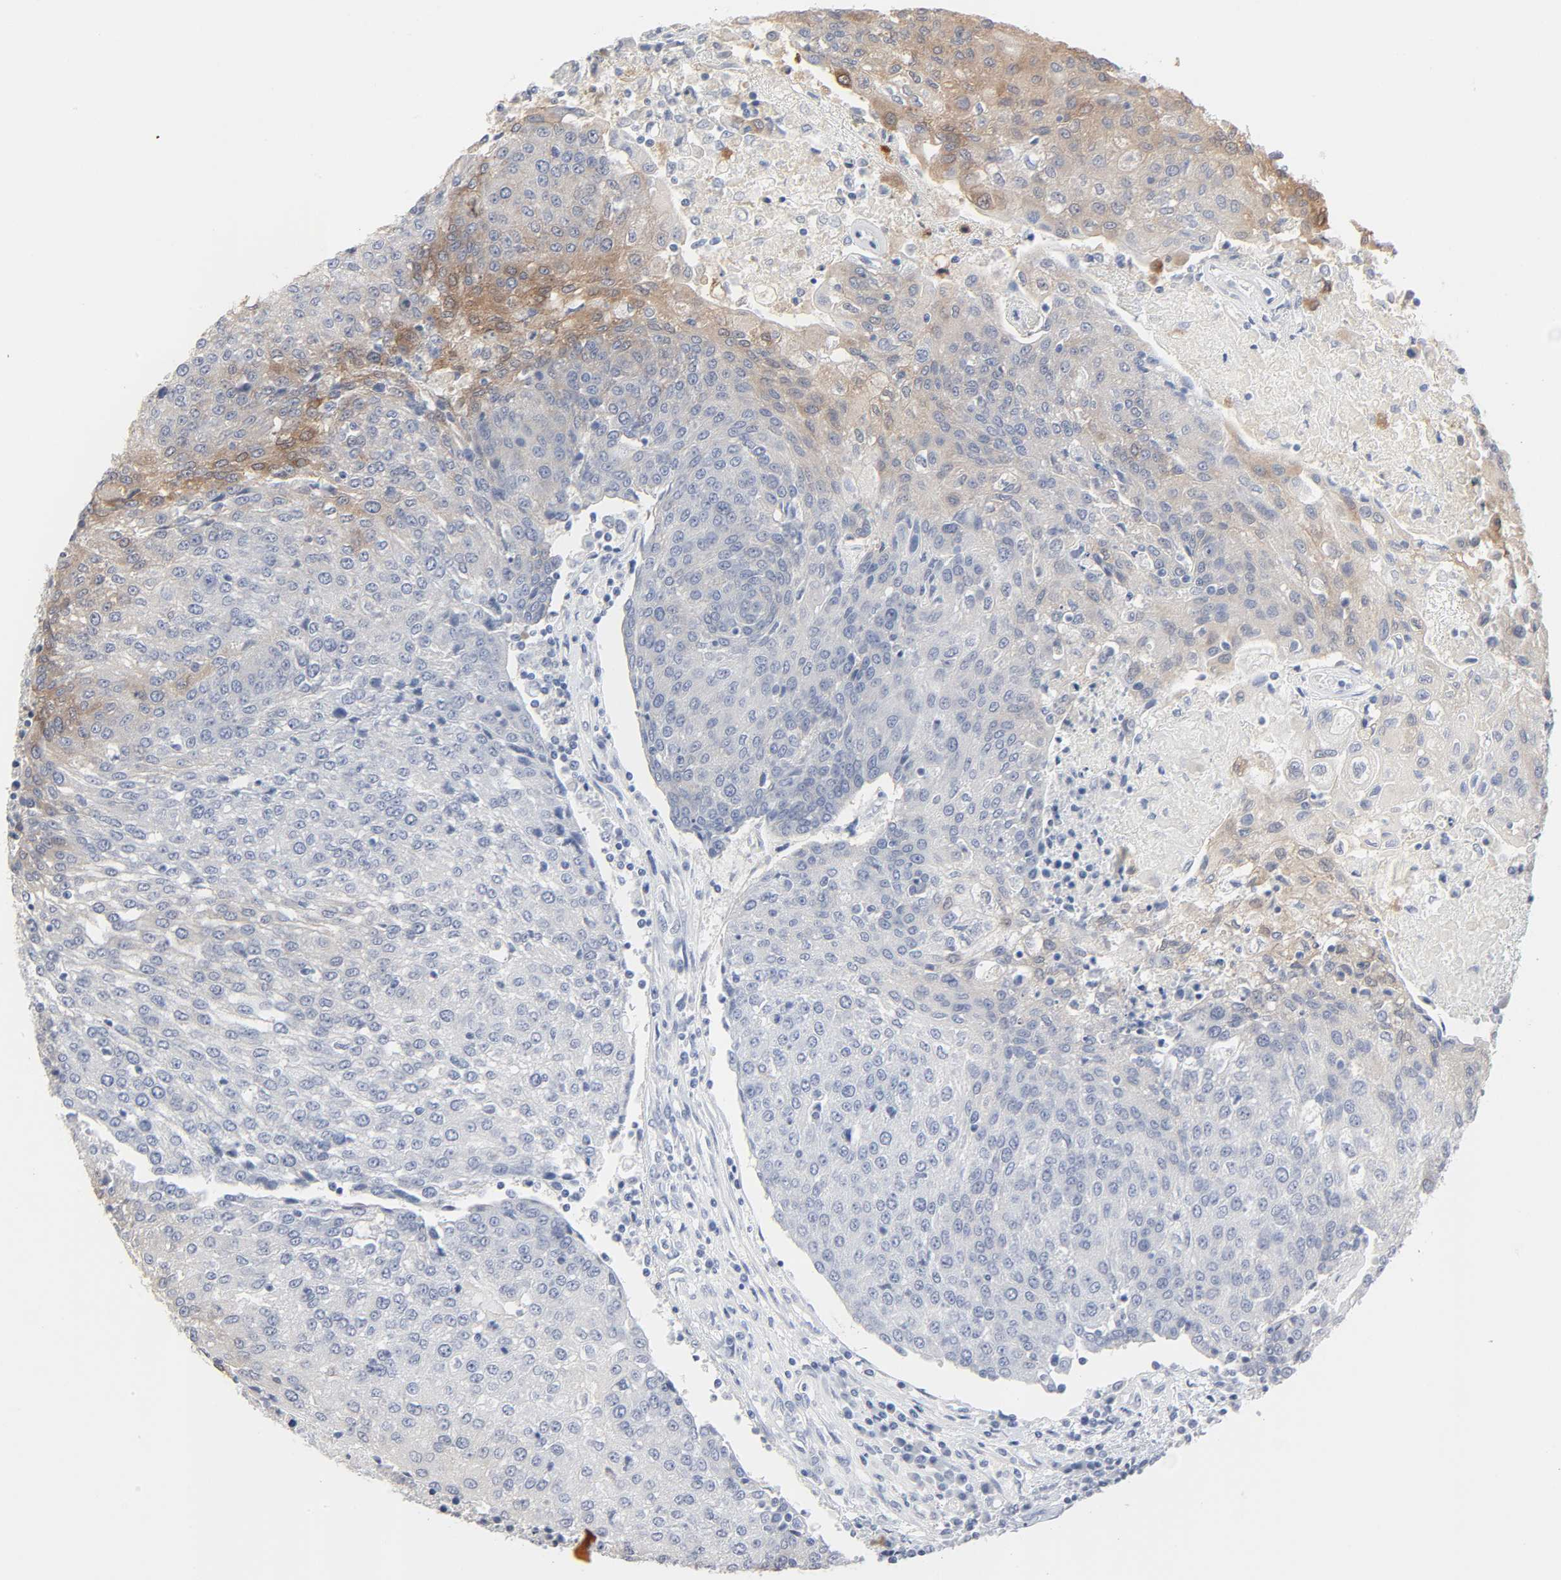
{"staining": {"intensity": "weak", "quantity": "<25%", "location": "cytoplasmic/membranous"}, "tissue": "urothelial cancer", "cell_type": "Tumor cells", "image_type": "cancer", "snomed": [{"axis": "morphology", "description": "Urothelial carcinoma, High grade"}, {"axis": "topography", "description": "Urinary bladder"}], "caption": "Immunohistochemistry (IHC) photomicrograph of human urothelial carcinoma (high-grade) stained for a protein (brown), which exhibits no positivity in tumor cells.", "gene": "NDRG2", "patient": {"sex": "female", "age": 85}}